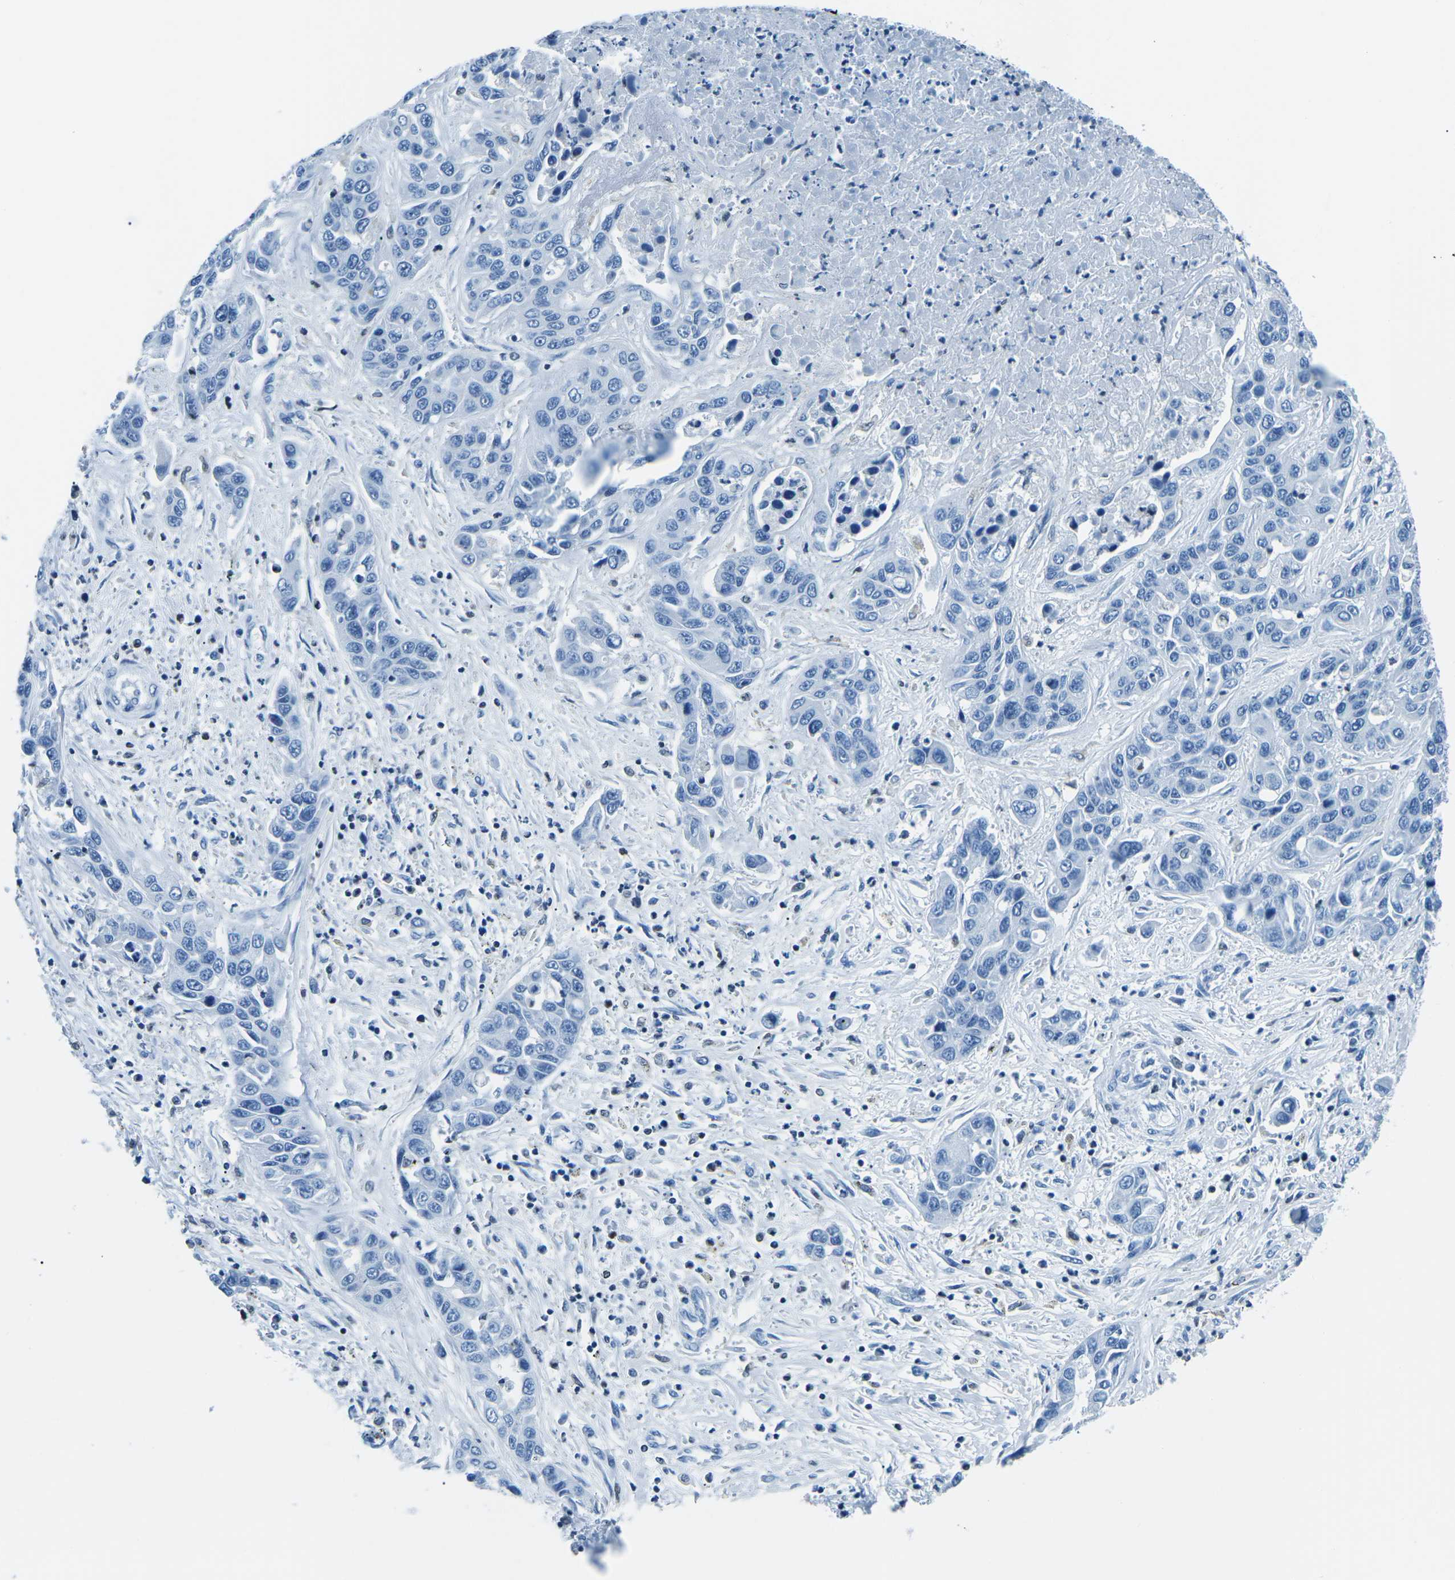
{"staining": {"intensity": "negative", "quantity": "none", "location": "none"}, "tissue": "liver cancer", "cell_type": "Tumor cells", "image_type": "cancer", "snomed": [{"axis": "morphology", "description": "Cholangiocarcinoma"}, {"axis": "topography", "description": "Liver"}], "caption": "This is an immunohistochemistry (IHC) micrograph of human cholangiocarcinoma (liver). There is no positivity in tumor cells.", "gene": "CELF2", "patient": {"sex": "female", "age": 52}}